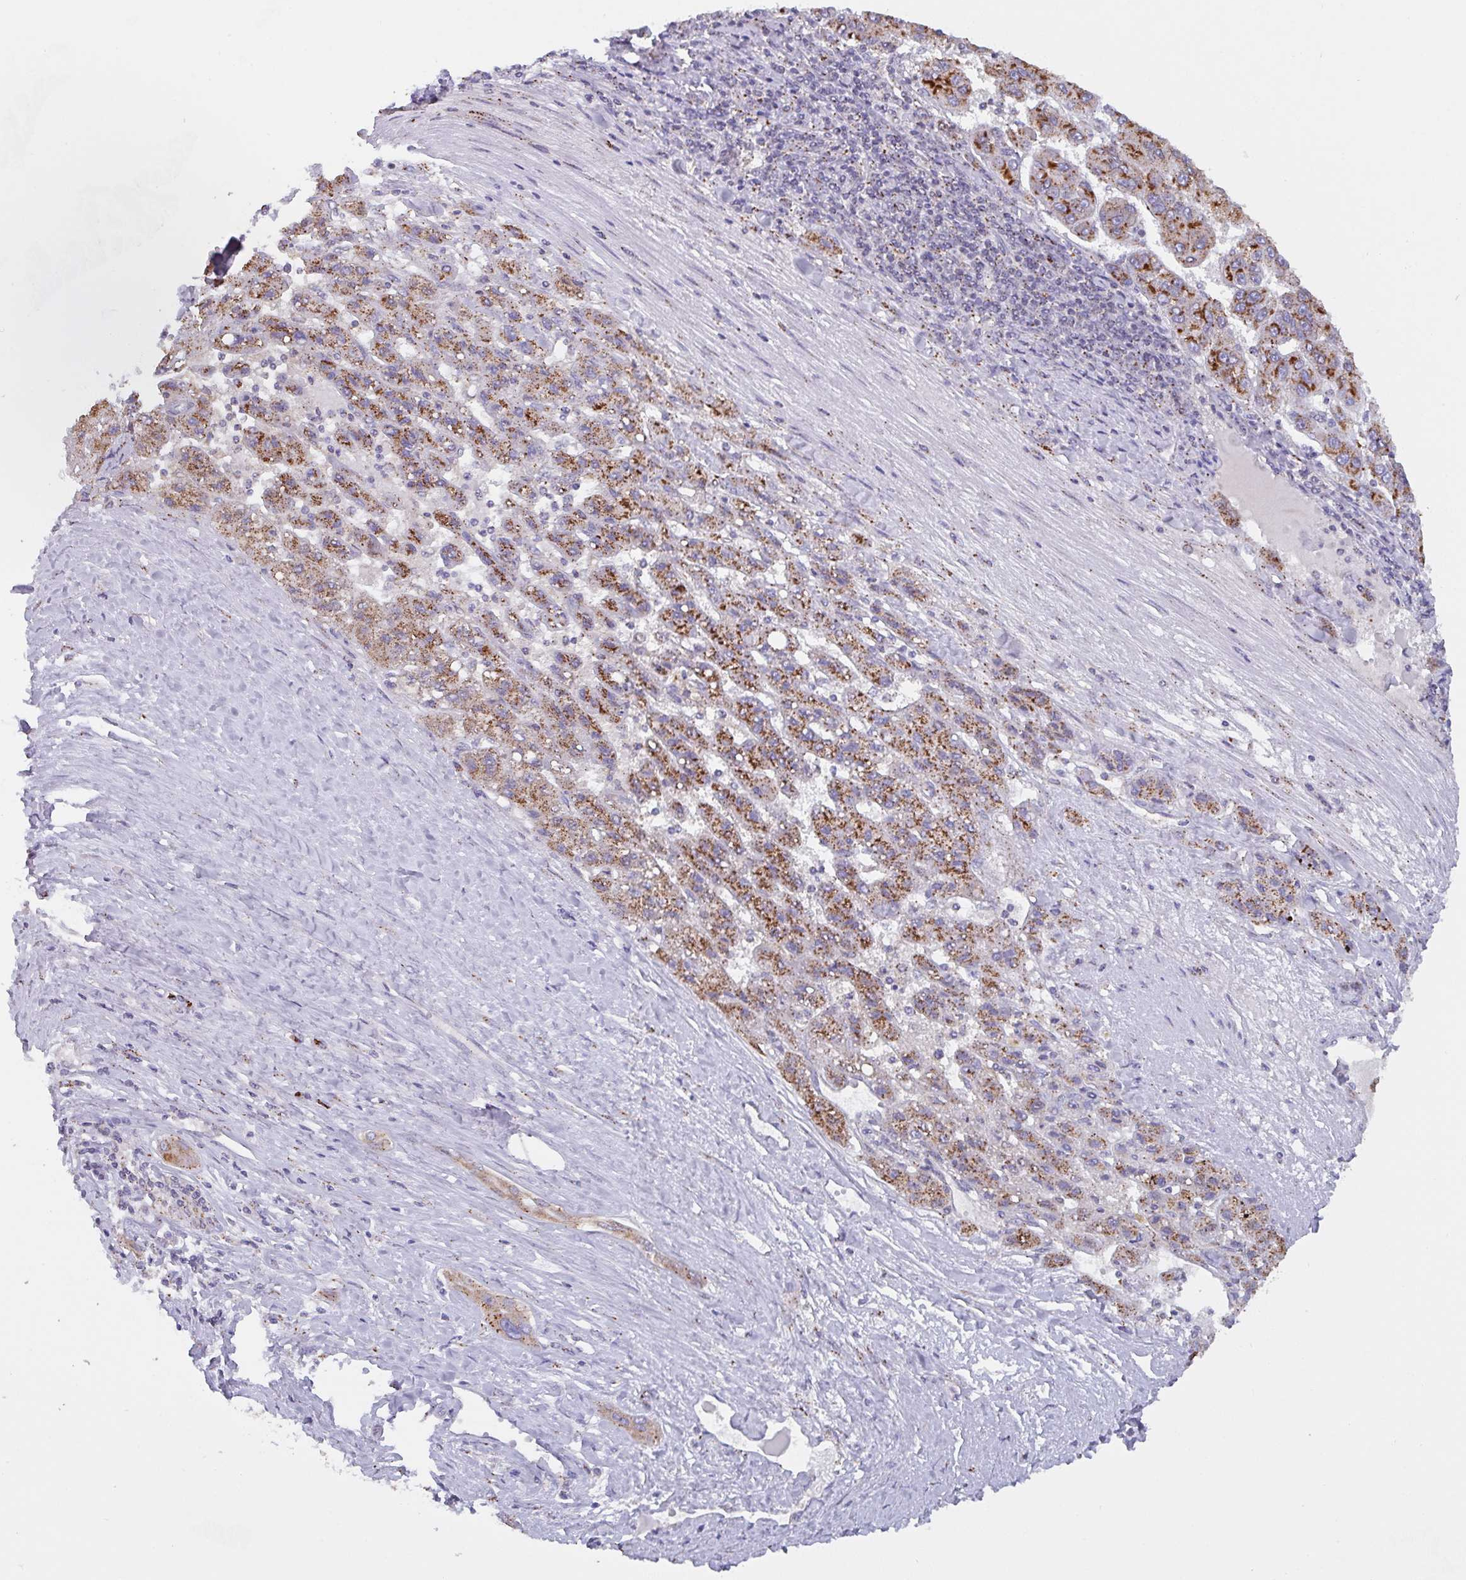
{"staining": {"intensity": "strong", "quantity": ">75%", "location": "cytoplasmic/membranous"}, "tissue": "liver cancer", "cell_type": "Tumor cells", "image_type": "cancer", "snomed": [{"axis": "morphology", "description": "Carcinoma, Hepatocellular, NOS"}, {"axis": "topography", "description": "Liver"}], "caption": "Liver hepatocellular carcinoma stained with a brown dye reveals strong cytoplasmic/membranous positive staining in approximately >75% of tumor cells.", "gene": "PROSER3", "patient": {"sex": "female", "age": 82}}